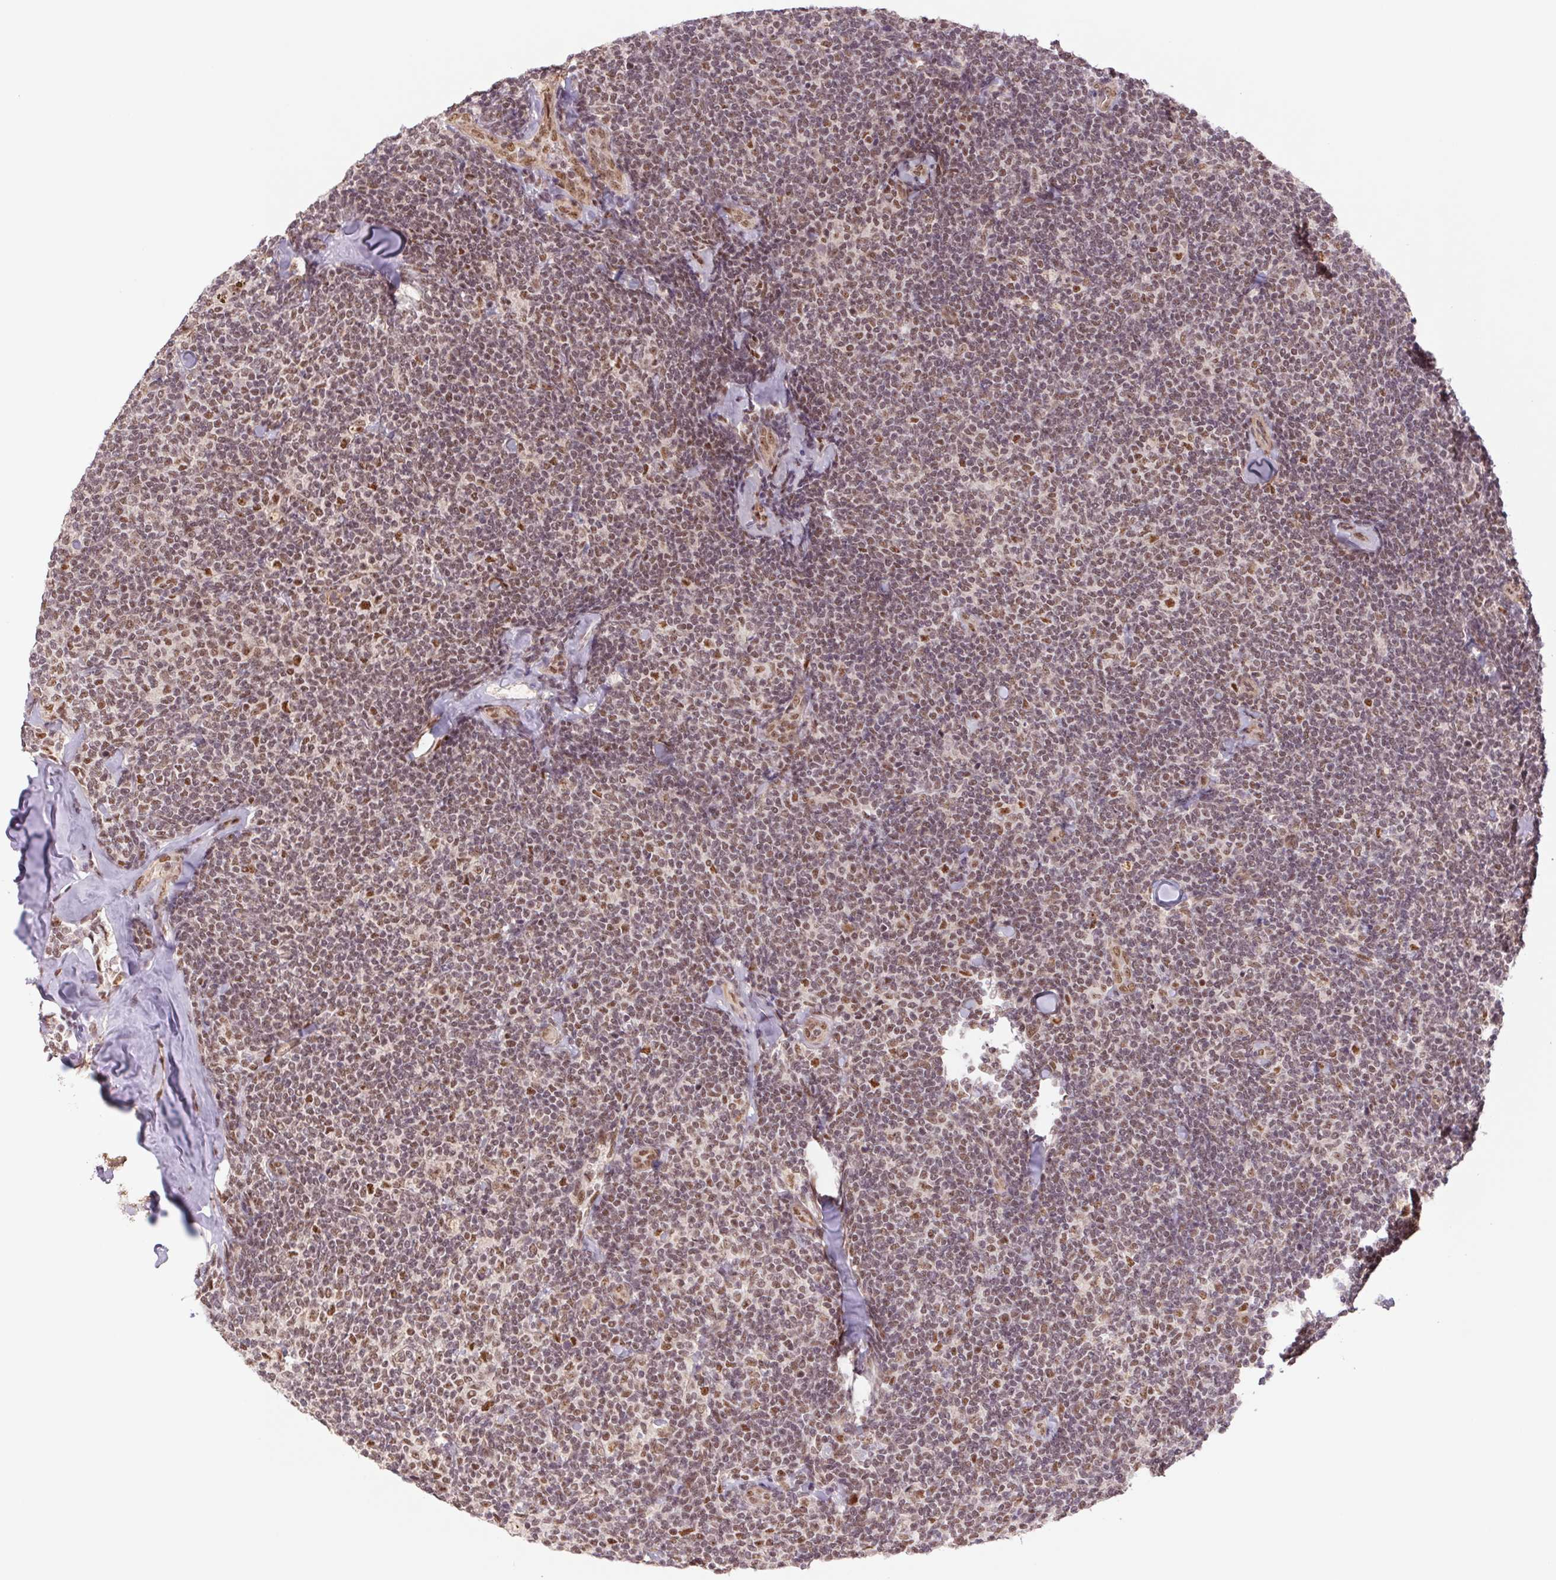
{"staining": {"intensity": "moderate", "quantity": ">75%", "location": "nuclear"}, "tissue": "lymphoma", "cell_type": "Tumor cells", "image_type": "cancer", "snomed": [{"axis": "morphology", "description": "Malignant lymphoma, non-Hodgkin's type, Low grade"}, {"axis": "topography", "description": "Lymph node"}], "caption": "Protein analysis of low-grade malignant lymphoma, non-Hodgkin's type tissue demonstrates moderate nuclear staining in approximately >75% of tumor cells. (DAB (3,3'-diaminobenzidine) = brown stain, brightfield microscopy at high magnification).", "gene": "CWC25", "patient": {"sex": "female", "age": 56}}